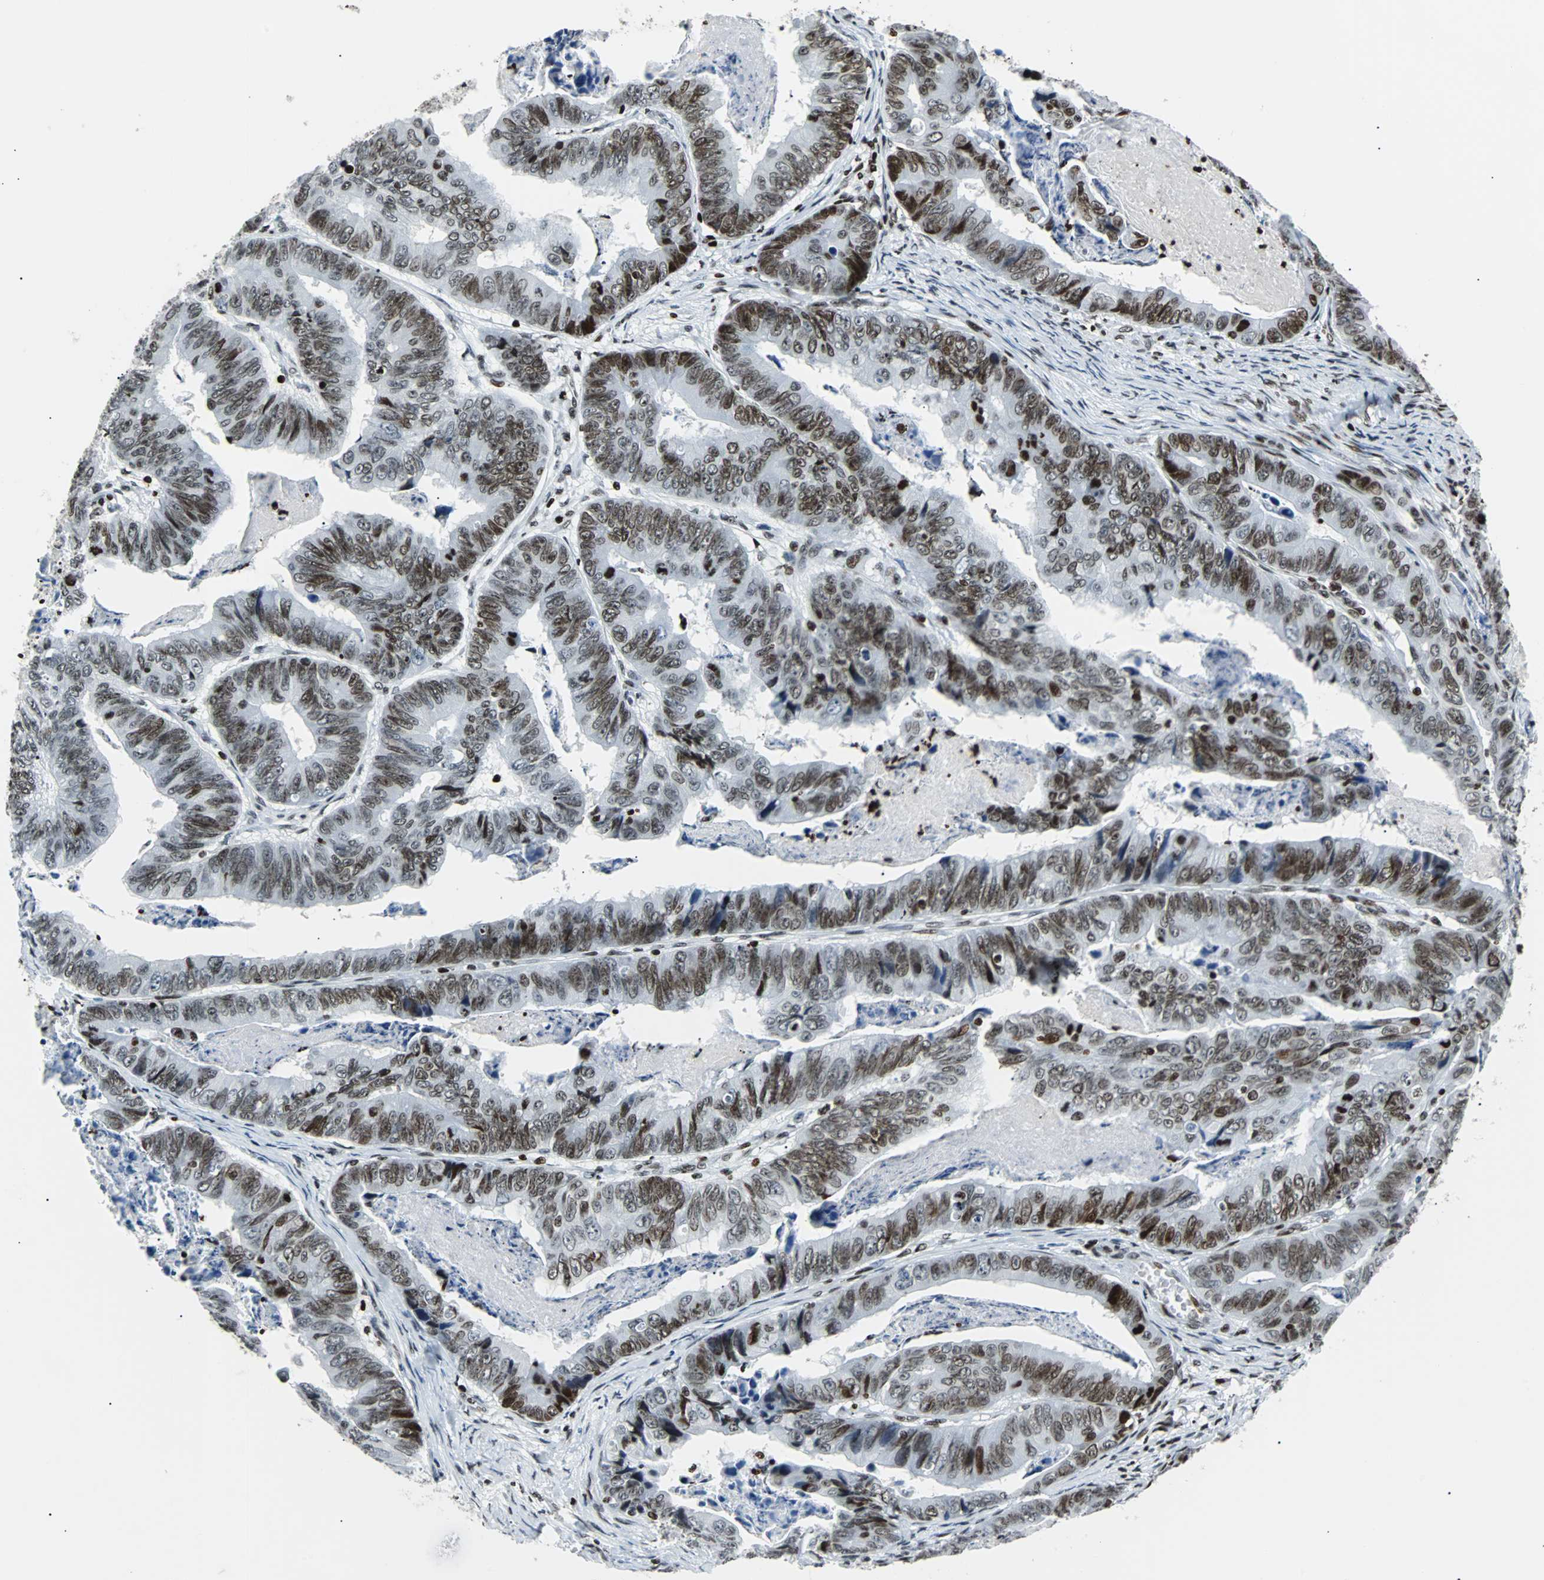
{"staining": {"intensity": "strong", "quantity": ">75%", "location": "nuclear"}, "tissue": "stomach cancer", "cell_type": "Tumor cells", "image_type": "cancer", "snomed": [{"axis": "morphology", "description": "Adenocarcinoma, NOS"}, {"axis": "topography", "description": "Stomach, lower"}], "caption": "Immunohistochemistry micrograph of stomach cancer stained for a protein (brown), which demonstrates high levels of strong nuclear staining in about >75% of tumor cells.", "gene": "ZNF131", "patient": {"sex": "male", "age": 77}}